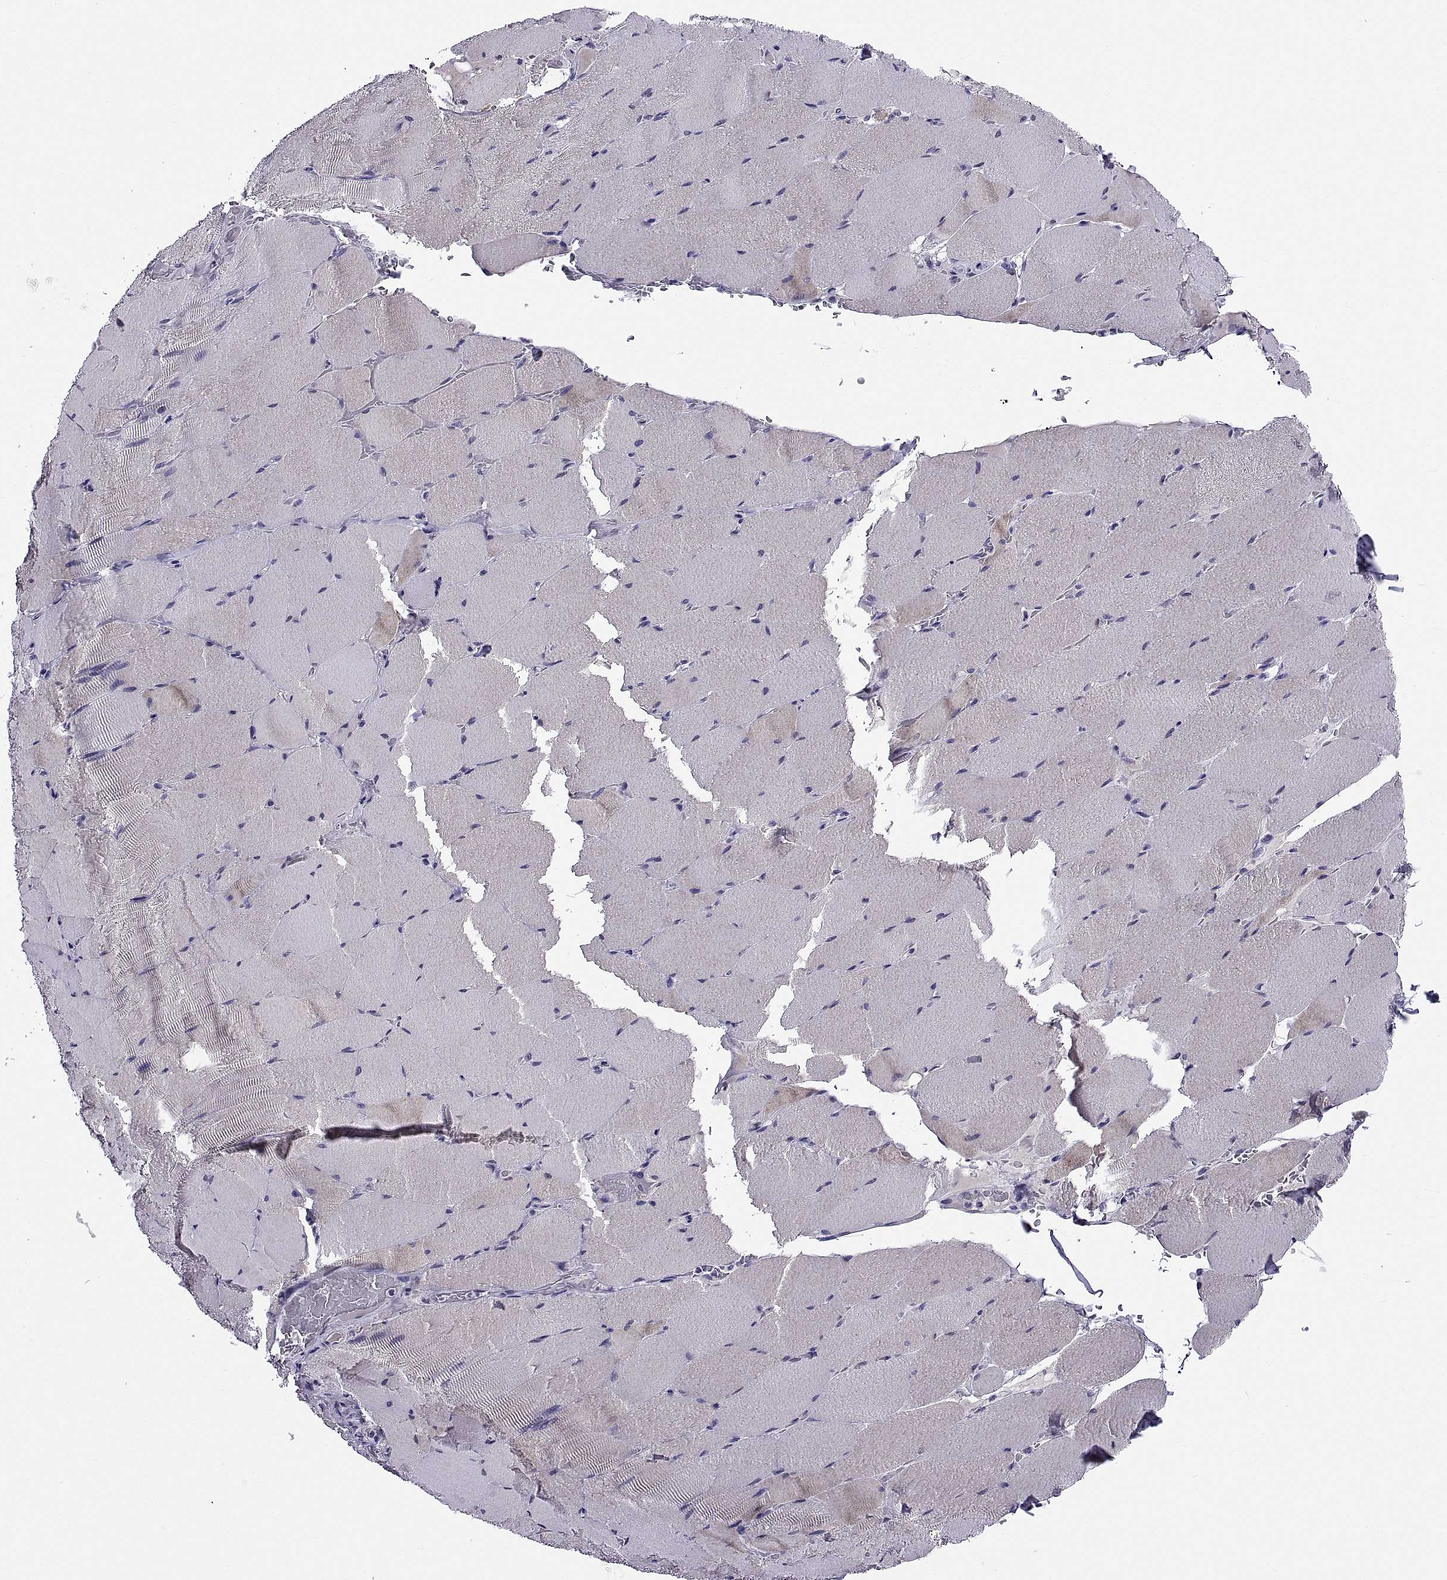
{"staining": {"intensity": "weak", "quantity": "<25%", "location": "cytoplasmic/membranous"}, "tissue": "skeletal muscle", "cell_type": "Myocytes", "image_type": "normal", "snomed": [{"axis": "morphology", "description": "Normal tissue, NOS"}, {"axis": "topography", "description": "Skeletal muscle"}], "caption": "A micrograph of human skeletal muscle is negative for staining in myocytes. (Brightfield microscopy of DAB (3,3'-diaminobenzidine) IHC at high magnification).", "gene": "TGFBR3L", "patient": {"sex": "male", "age": 56}}